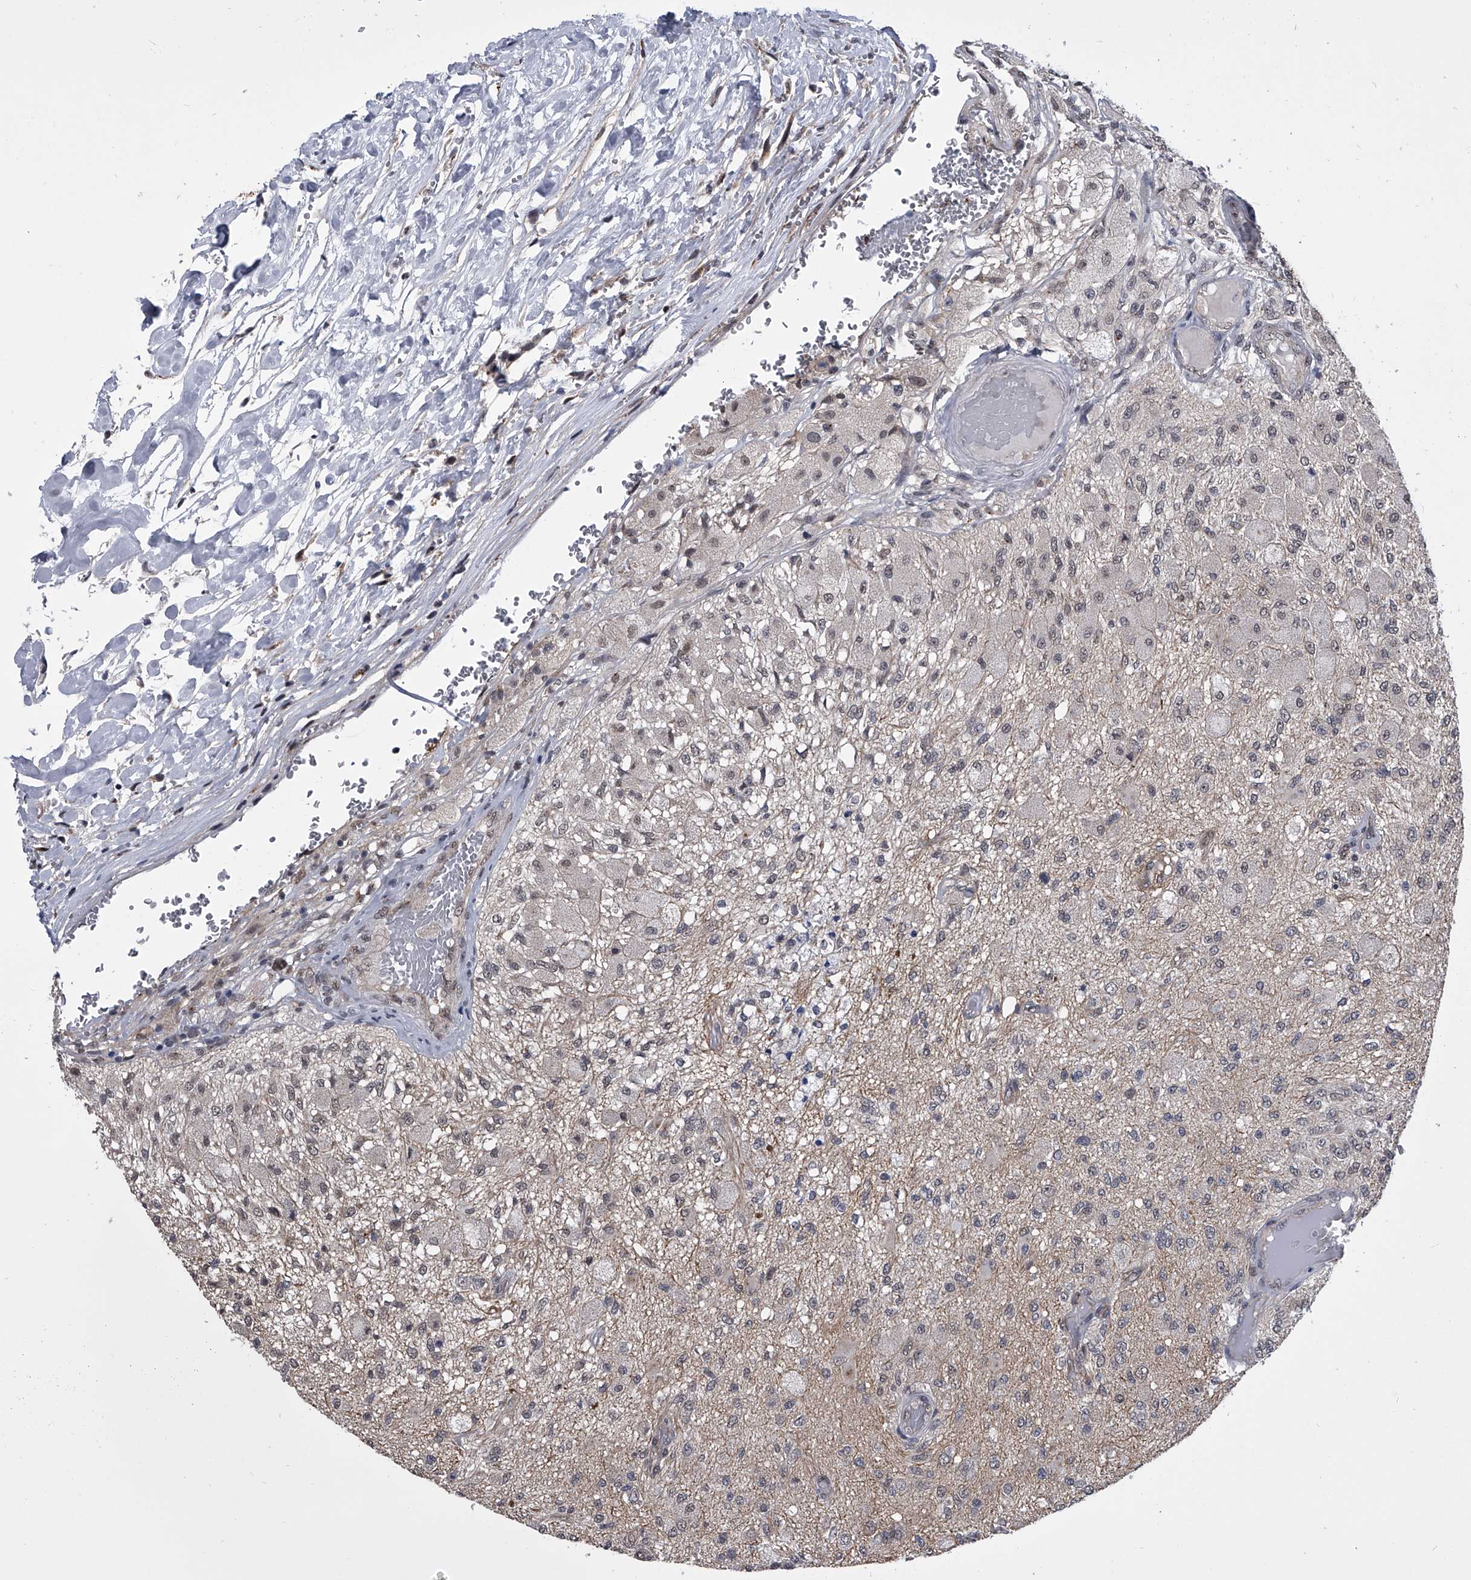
{"staining": {"intensity": "weak", "quantity": "<25%", "location": "nuclear"}, "tissue": "glioma", "cell_type": "Tumor cells", "image_type": "cancer", "snomed": [{"axis": "morphology", "description": "Normal tissue, NOS"}, {"axis": "morphology", "description": "Glioma, malignant, High grade"}, {"axis": "topography", "description": "Cerebral cortex"}], "caption": "An immunohistochemistry image of glioma is shown. There is no staining in tumor cells of glioma.", "gene": "ZNF76", "patient": {"sex": "male", "age": 77}}